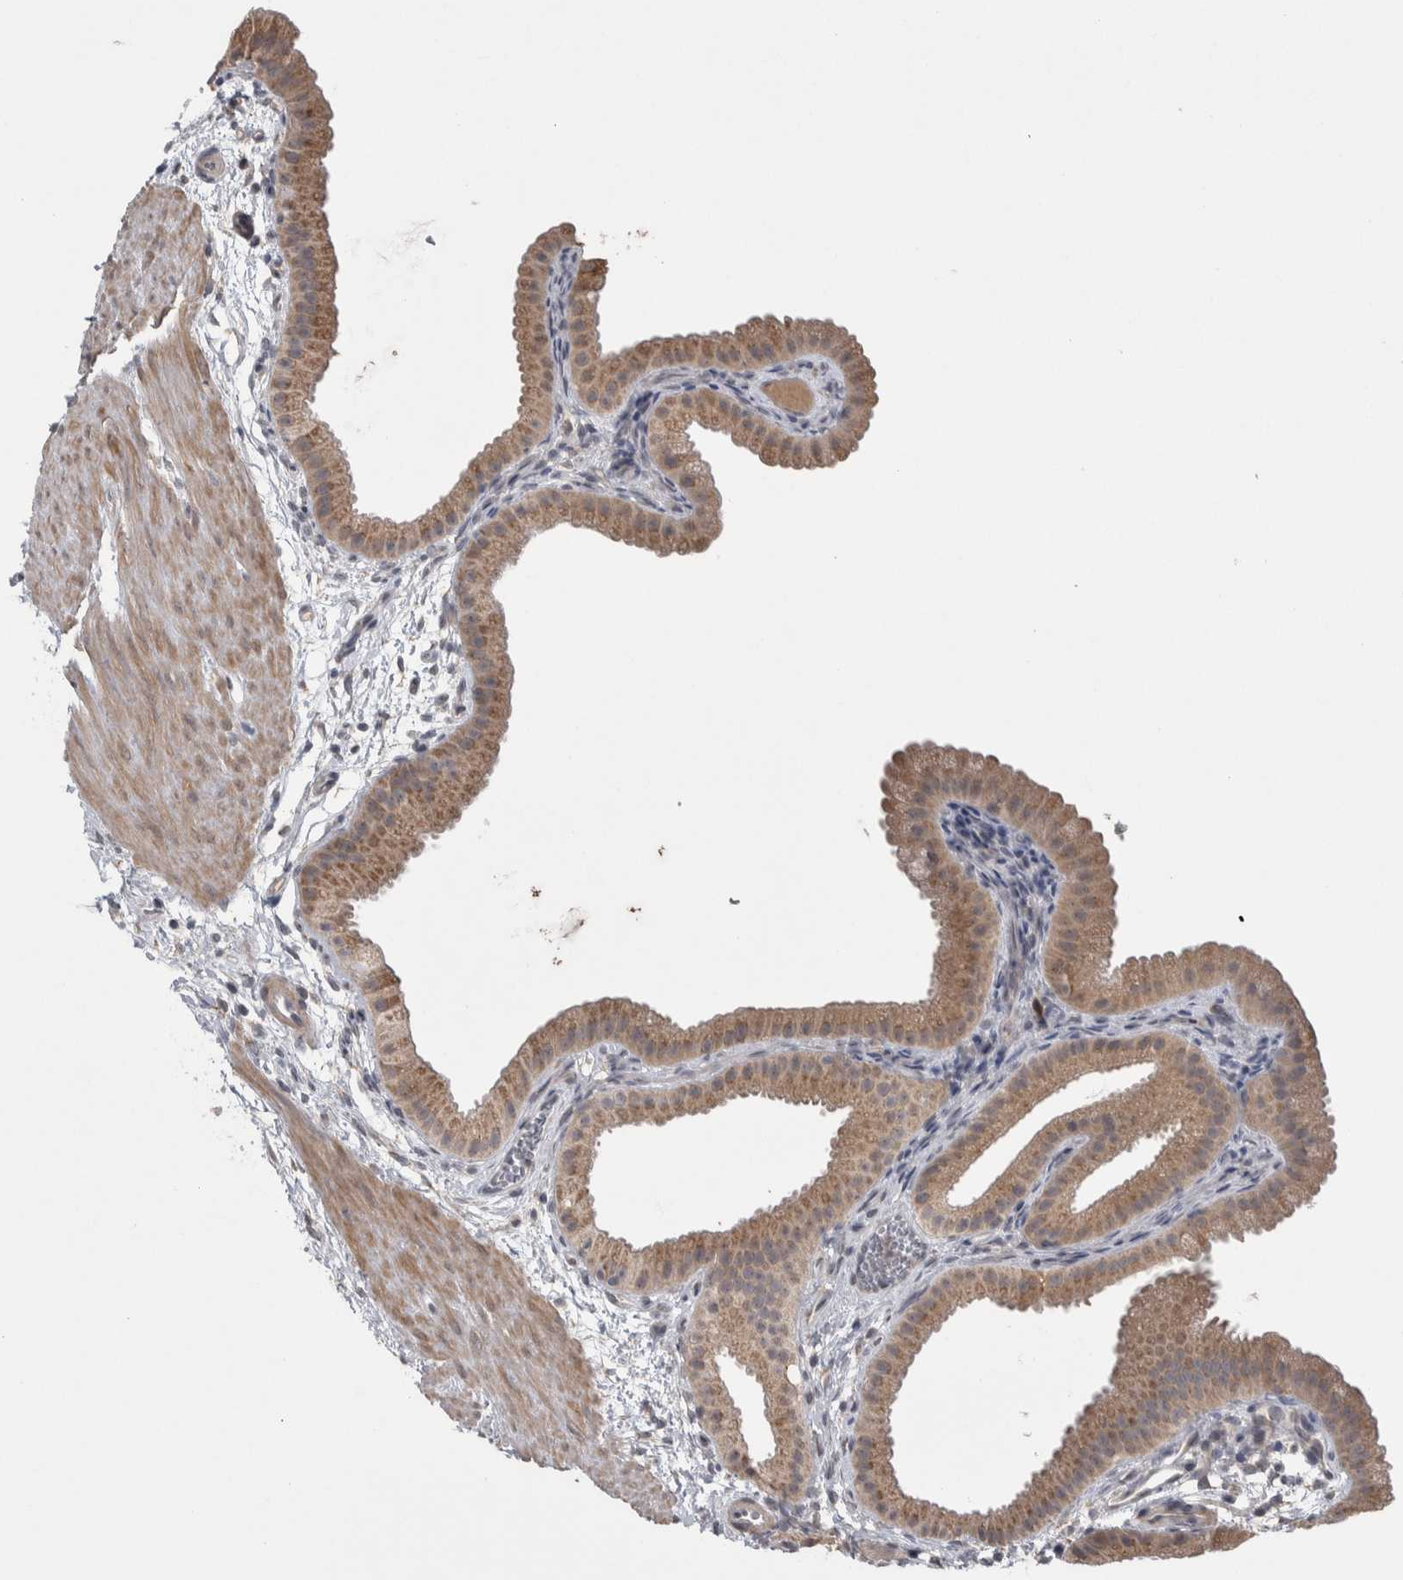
{"staining": {"intensity": "moderate", "quantity": ">75%", "location": "cytoplasmic/membranous"}, "tissue": "gallbladder", "cell_type": "Glandular cells", "image_type": "normal", "snomed": [{"axis": "morphology", "description": "Normal tissue, NOS"}, {"axis": "topography", "description": "Gallbladder"}], "caption": "IHC micrograph of benign gallbladder: human gallbladder stained using IHC displays medium levels of moderate protein expression localized specifically in the cytoplasmic/membranous of glandular cells, appearing as a cytoplasmic/membranous brown color.", "gene": "CUL2", "patient": {"sex": "female", "age": 64}}